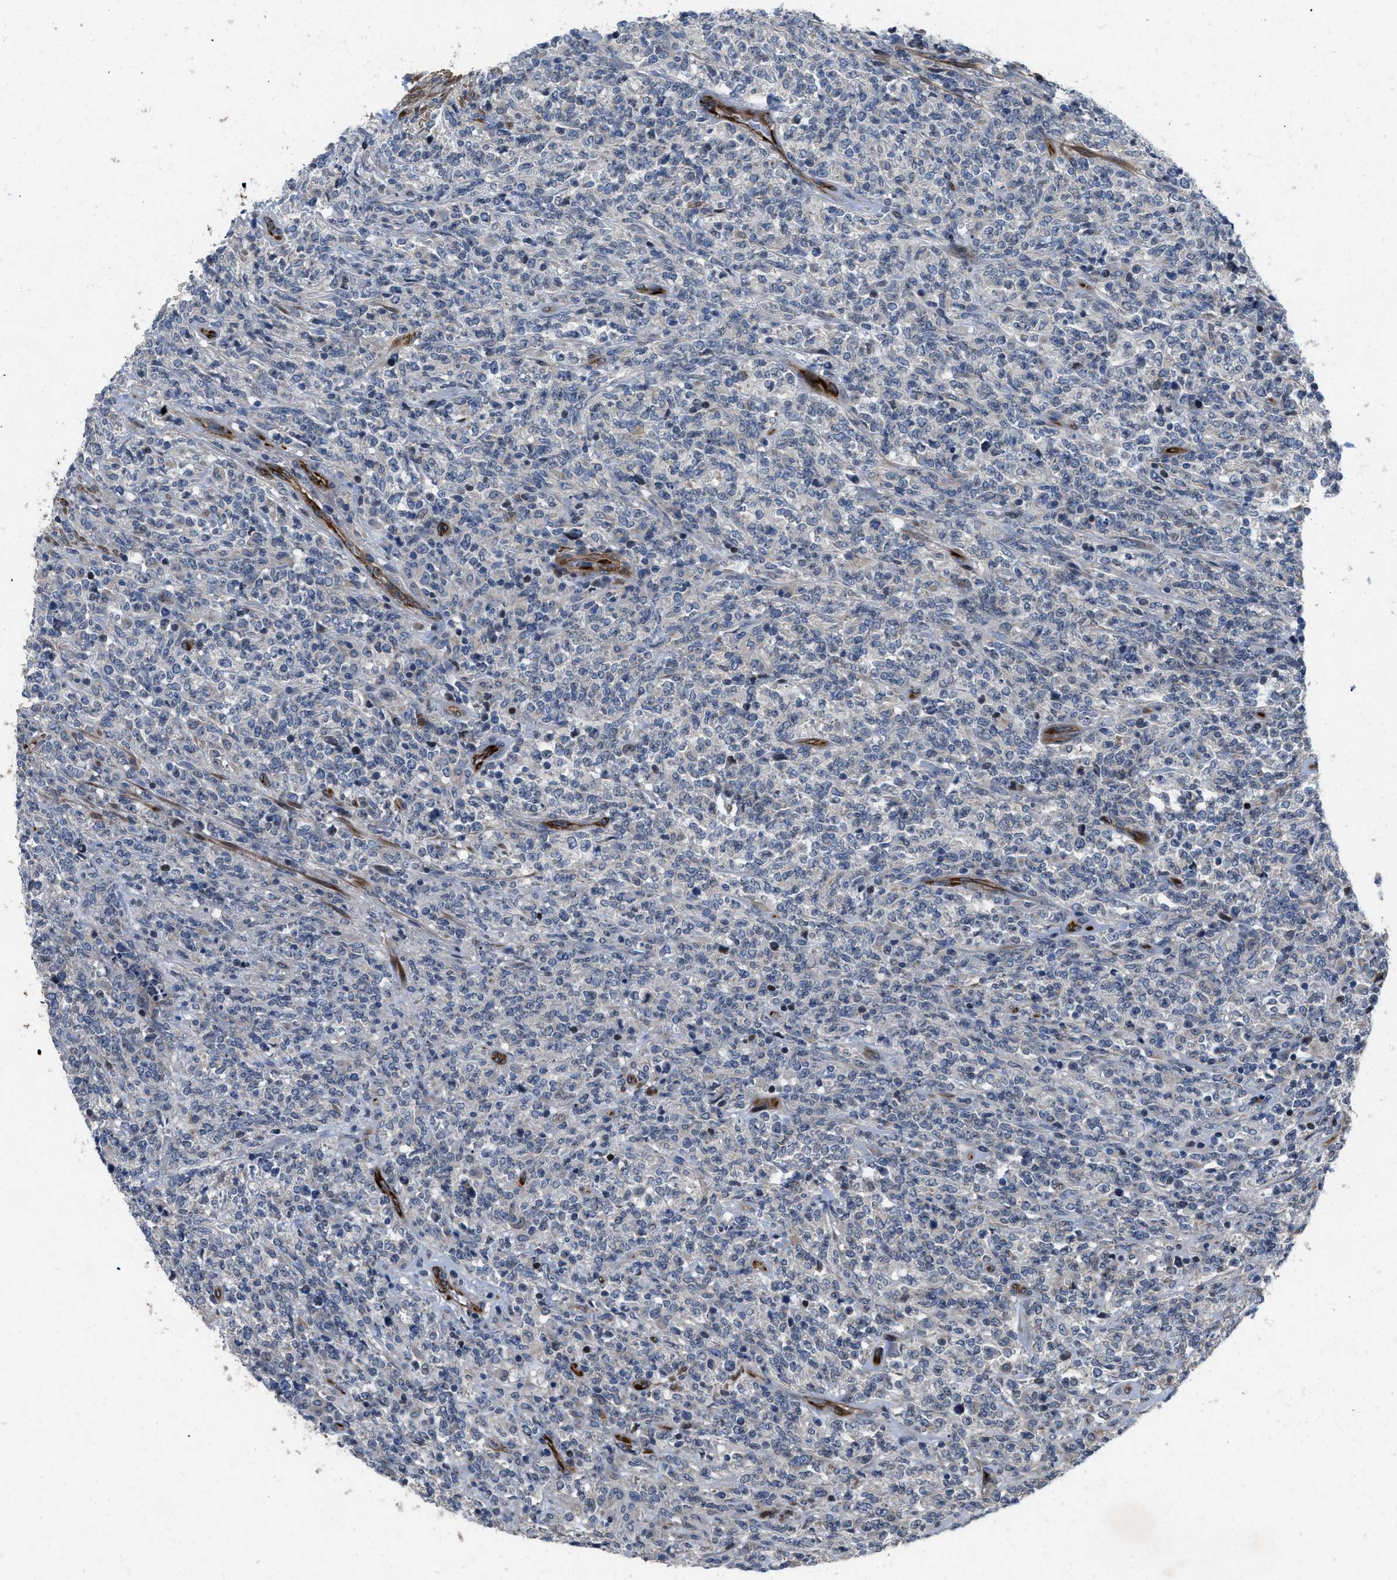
{"staining": {"intensity": "negative", "quantity": "none", "location": "none"}, "tissue": "lymphoma", "cell_type": "Tumor cells", "image_type": "cancer", "snomed": [{"axis": "morphology", "description": "Malignant lymphoma, non-Hodgkin's type, High grade"}, {"axis": "topography", "description": "Soft tissue"}], "caption": "Tumor cells show no significant protein positivity in malignant lymphoma, non-Hodgkin's type (high-grade).", "gene": "HSPA12B", "patient": {"sex": "male", "age": 18}}